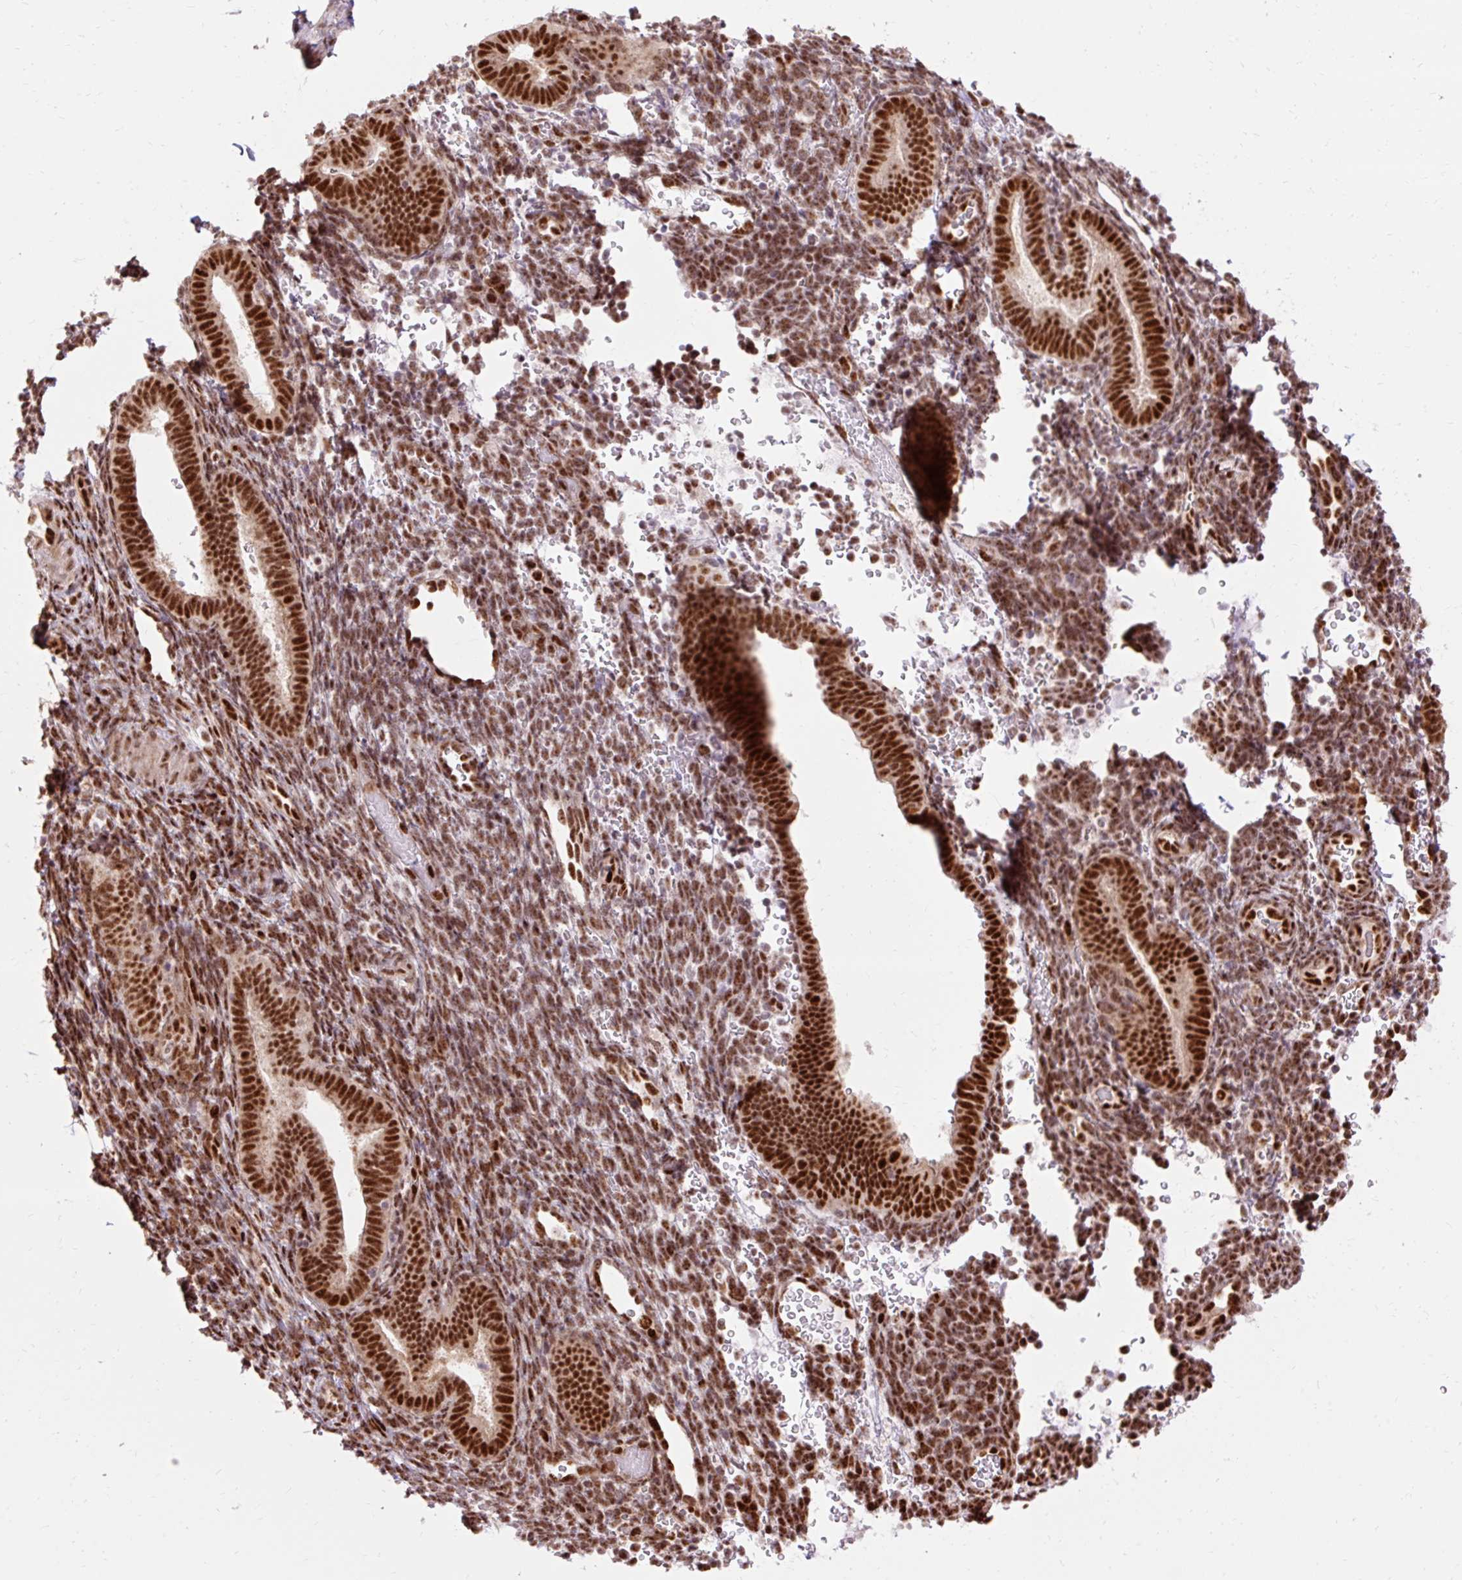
{"staining": {"intensity": "moderate", "quantity": "25%-75%", "location": "nuclear"}, "tissue": "endometrium", "cell_type": "Cells in endometrial stroma", "image_type": "normal", "snomed": [{"axis": "morphology", "description": "Normal tissue, NOS"}, {"axis": "topography", "description": "Endometrium"}], "caption": "Immunohistochemistry of benign endometrium demonstrates medium levels of moderate nuclear expression in about 25%-75% of cells in endometrial stroma.", "gene": "MECOM", "patient": {"sex": "female", "age": 34}}